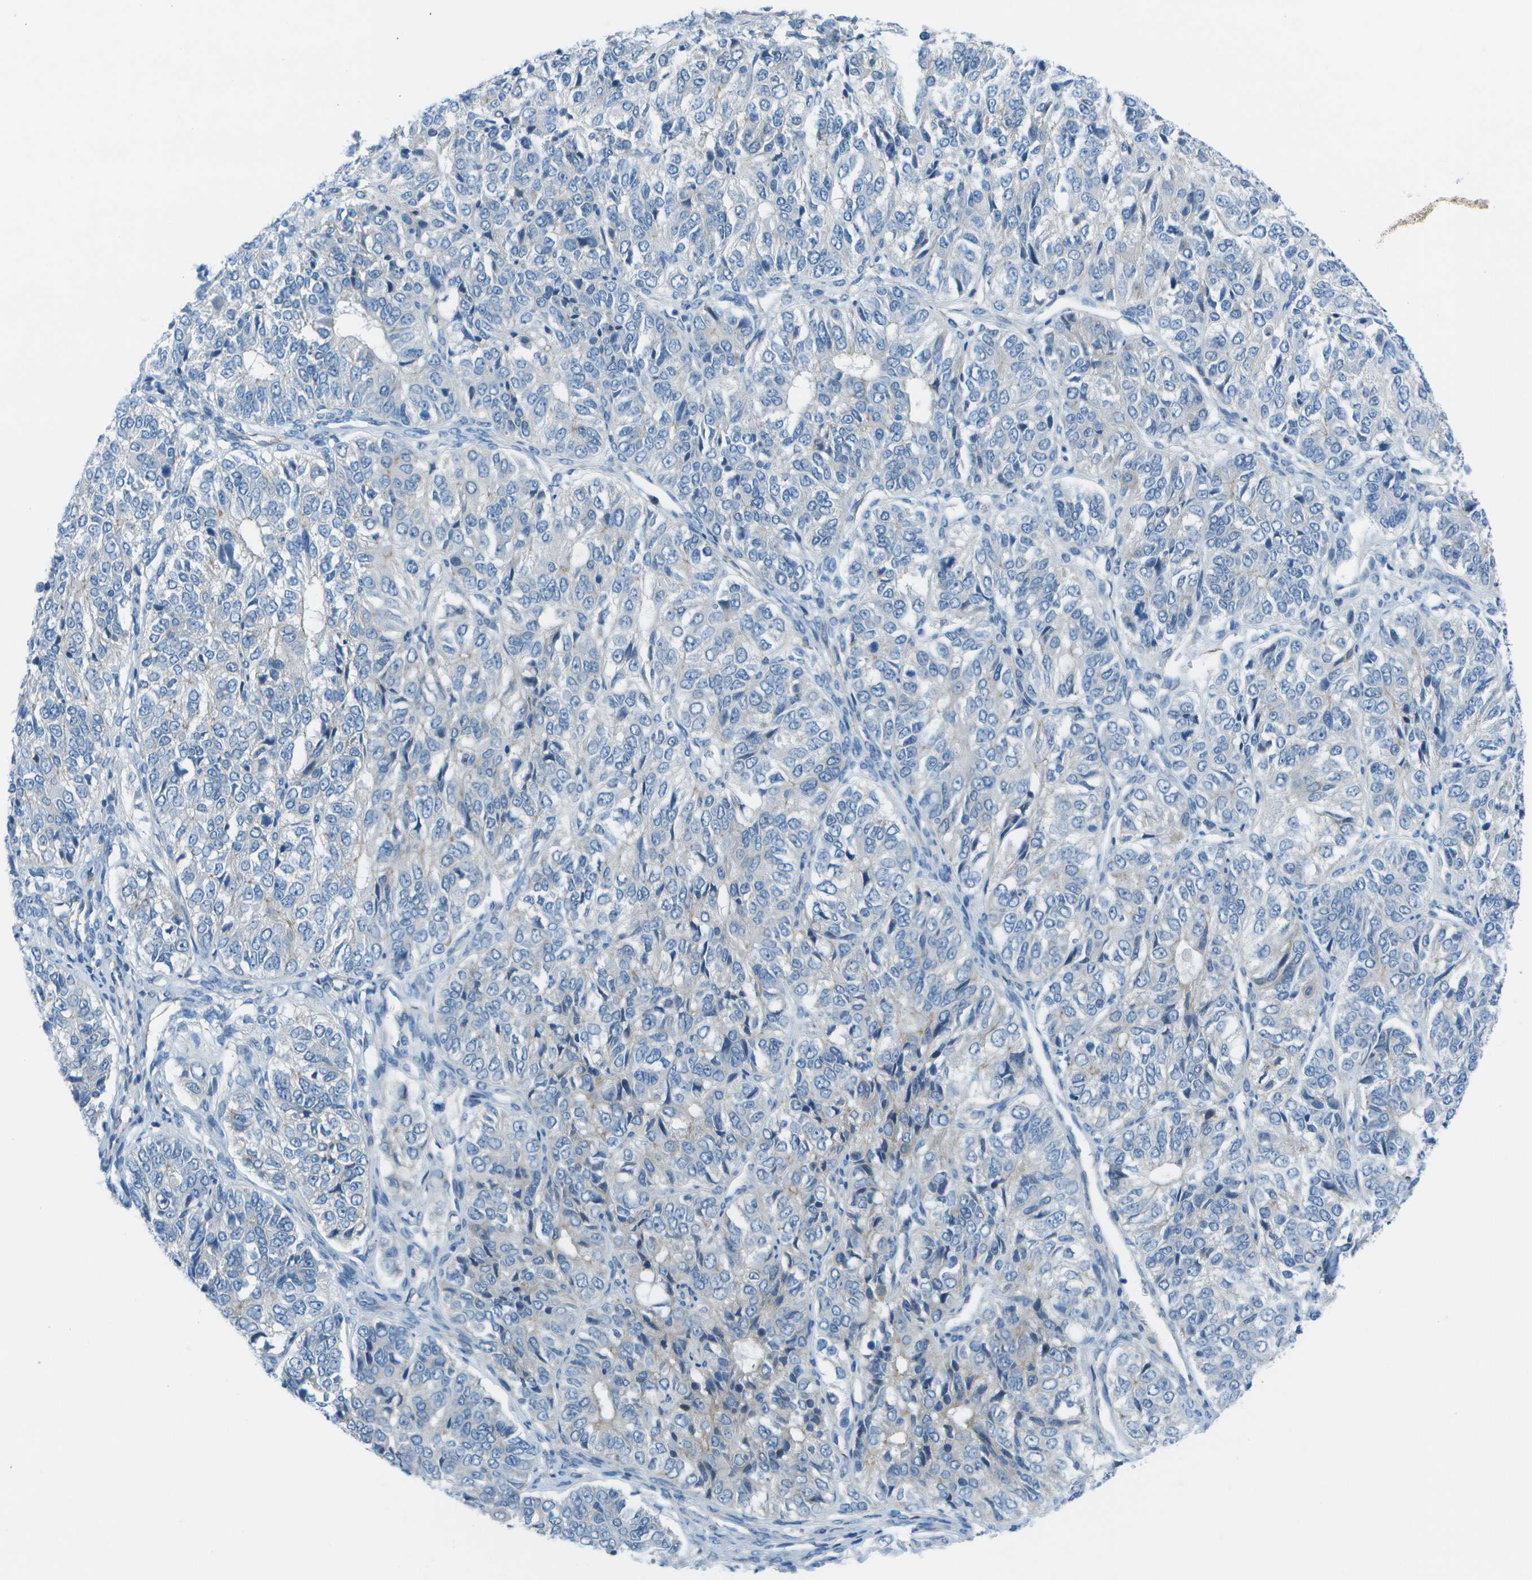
{"staining": {"intensity": "negative", "quantity": "none", "location": "none"}, "tissue": "ovarian cancer", "cell_type": "Tumor cells", "image_type": "cancer", "snomed": [{"axis": "morphology", "description": "Carcinoma, endometroid"}, {"axis": "topography", "description": "Ovary"}], "caption": "Micrograph shows no protein expression in tumor cells of ovarian cancer (endometroid carcinoma) tissue.", "gene": "SORBS3", "patient": {"sex": "female", "age": 51}}